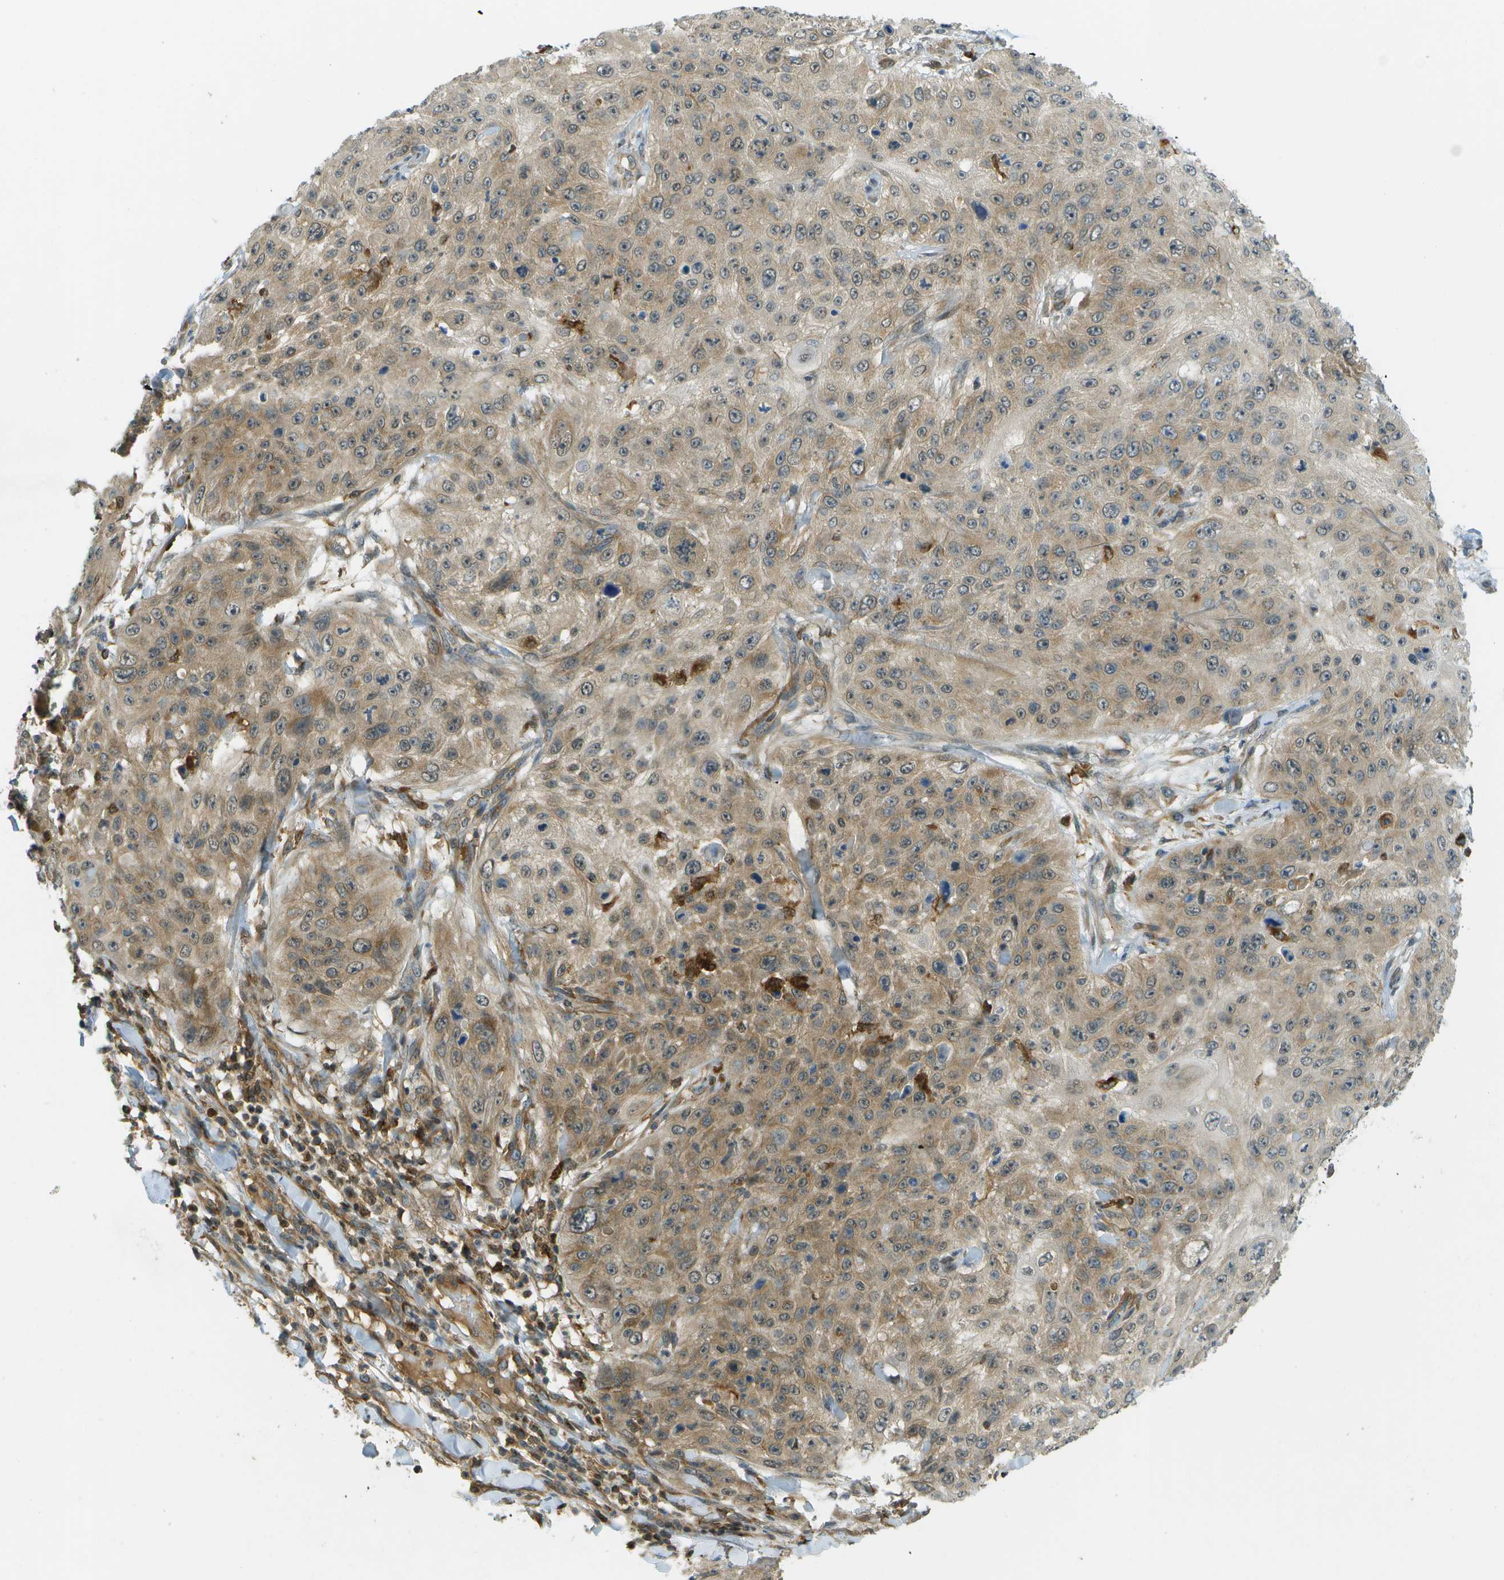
{"staining": {"intensity": "weak", "quantity": ">75%", "location": "cytoplasmic/membranous"}, "tissue": "skin cancer", "cell_type": "Tumor cells", "image_type": "cancer", "snomed": [{"axis": "morphology", "description": "Squamous cell carcinoma, NOS"}, {"axis": "topography", "description": "Skin"}], "caption": "Immunohistochemistry (IHC) (DAB) staining of human skin cancer (squamous cell carcinoma) displays weak cytoplasmic/membranous protein staining in approximately >75% of tumor cells.", "gene": "TMTC1", "patient": {"sex": "female", "age": 80}}